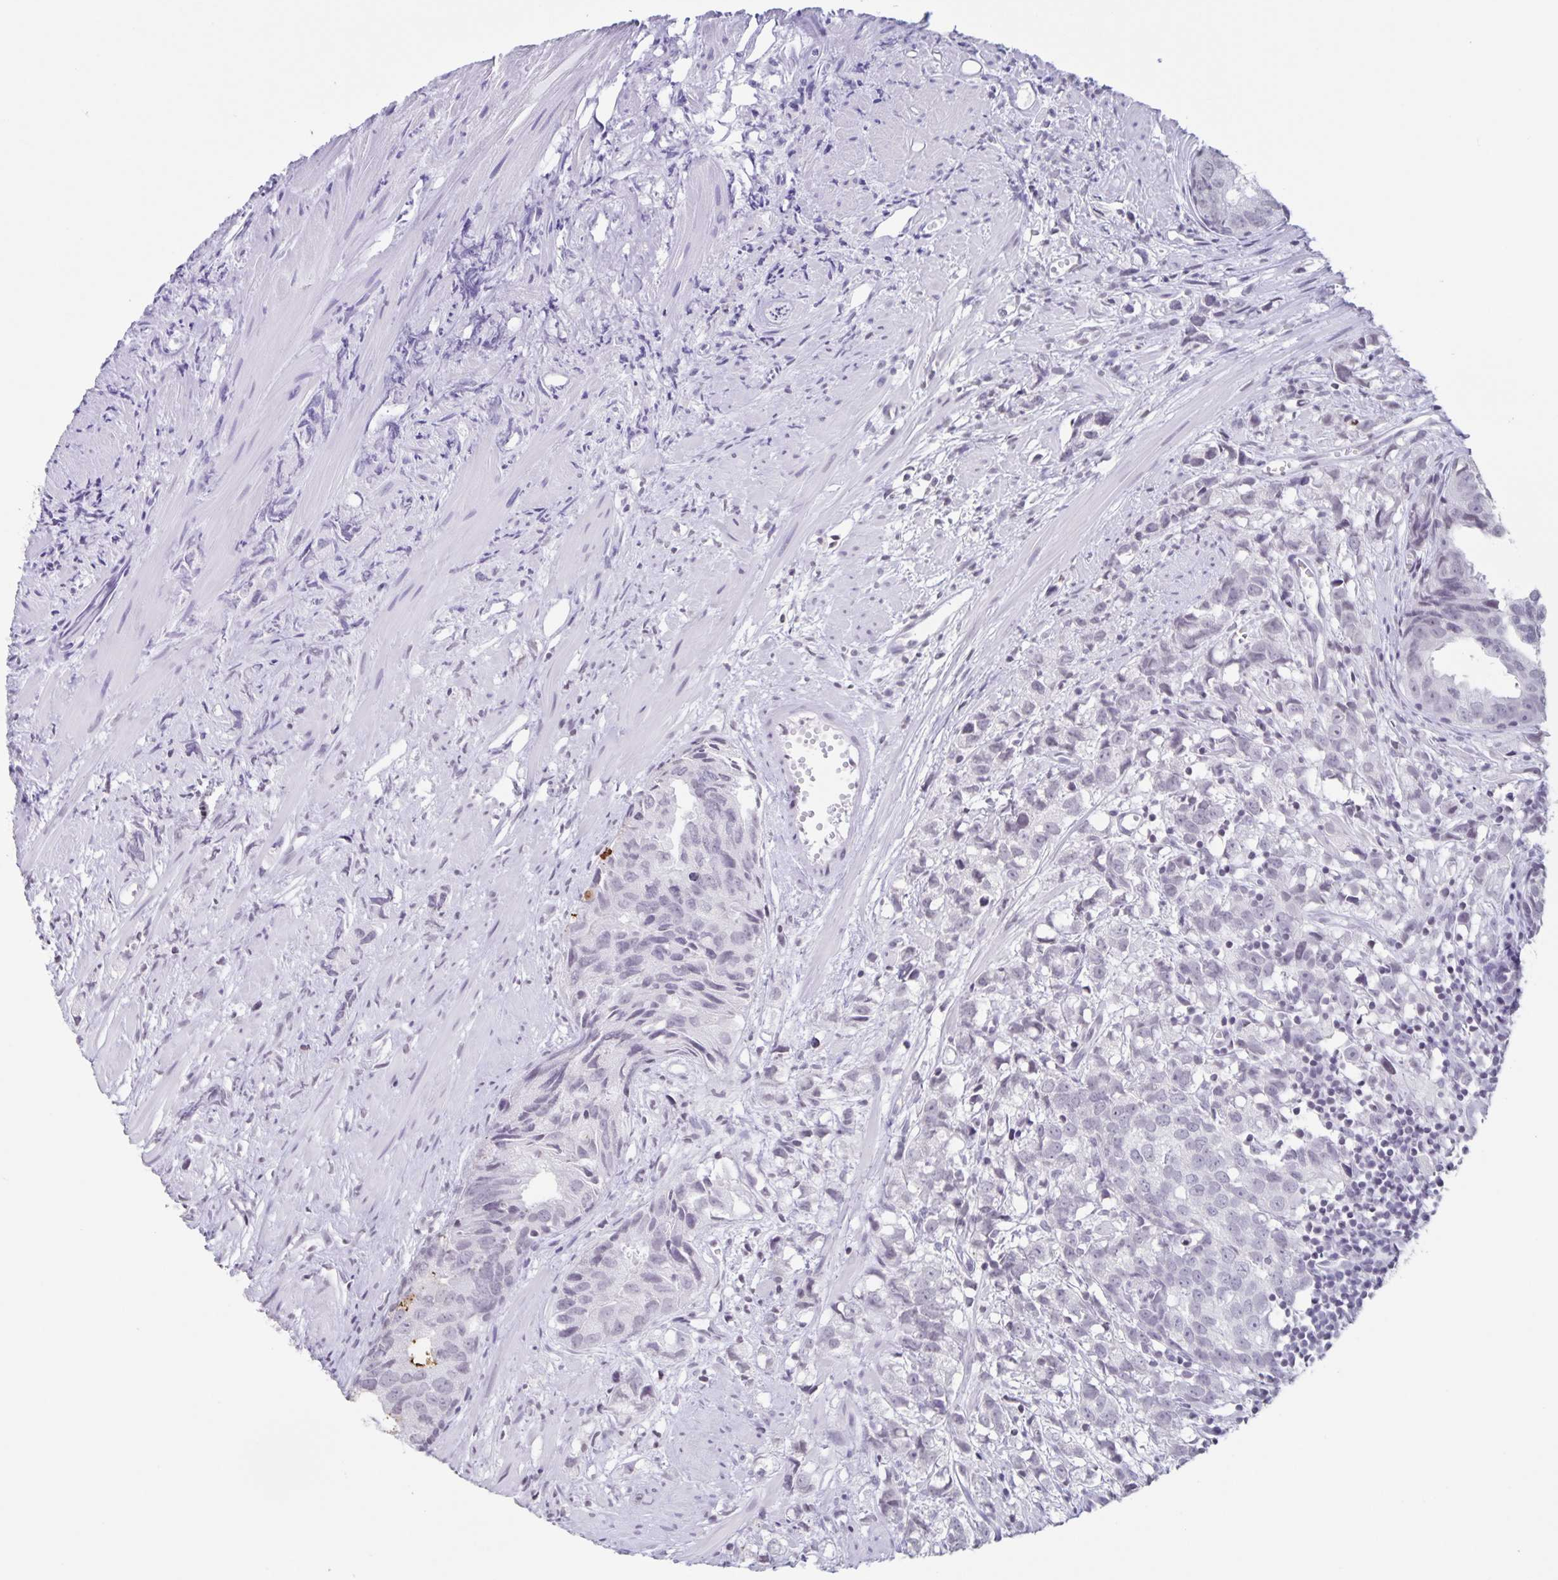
{"staining": {"intensity": "negative", "quantity": "none", "location": "none"}, "tissue": "prostate cancer", "cell_type": "Tumor cells", "image_type": "cancer", "snomed": [{"axis": "morphology", "description": "Adenocarcinoma, High grade"}, {"axis": "topography", "description": "Prostate"}], "caption": "High power microscopy photomicrograph of an immunohistochemistry micrograph of prostate cancer, revealing no significant expression in tumor cells.", "gene": "LCE6A", "patient": {"sex": "male", "age": 58}}